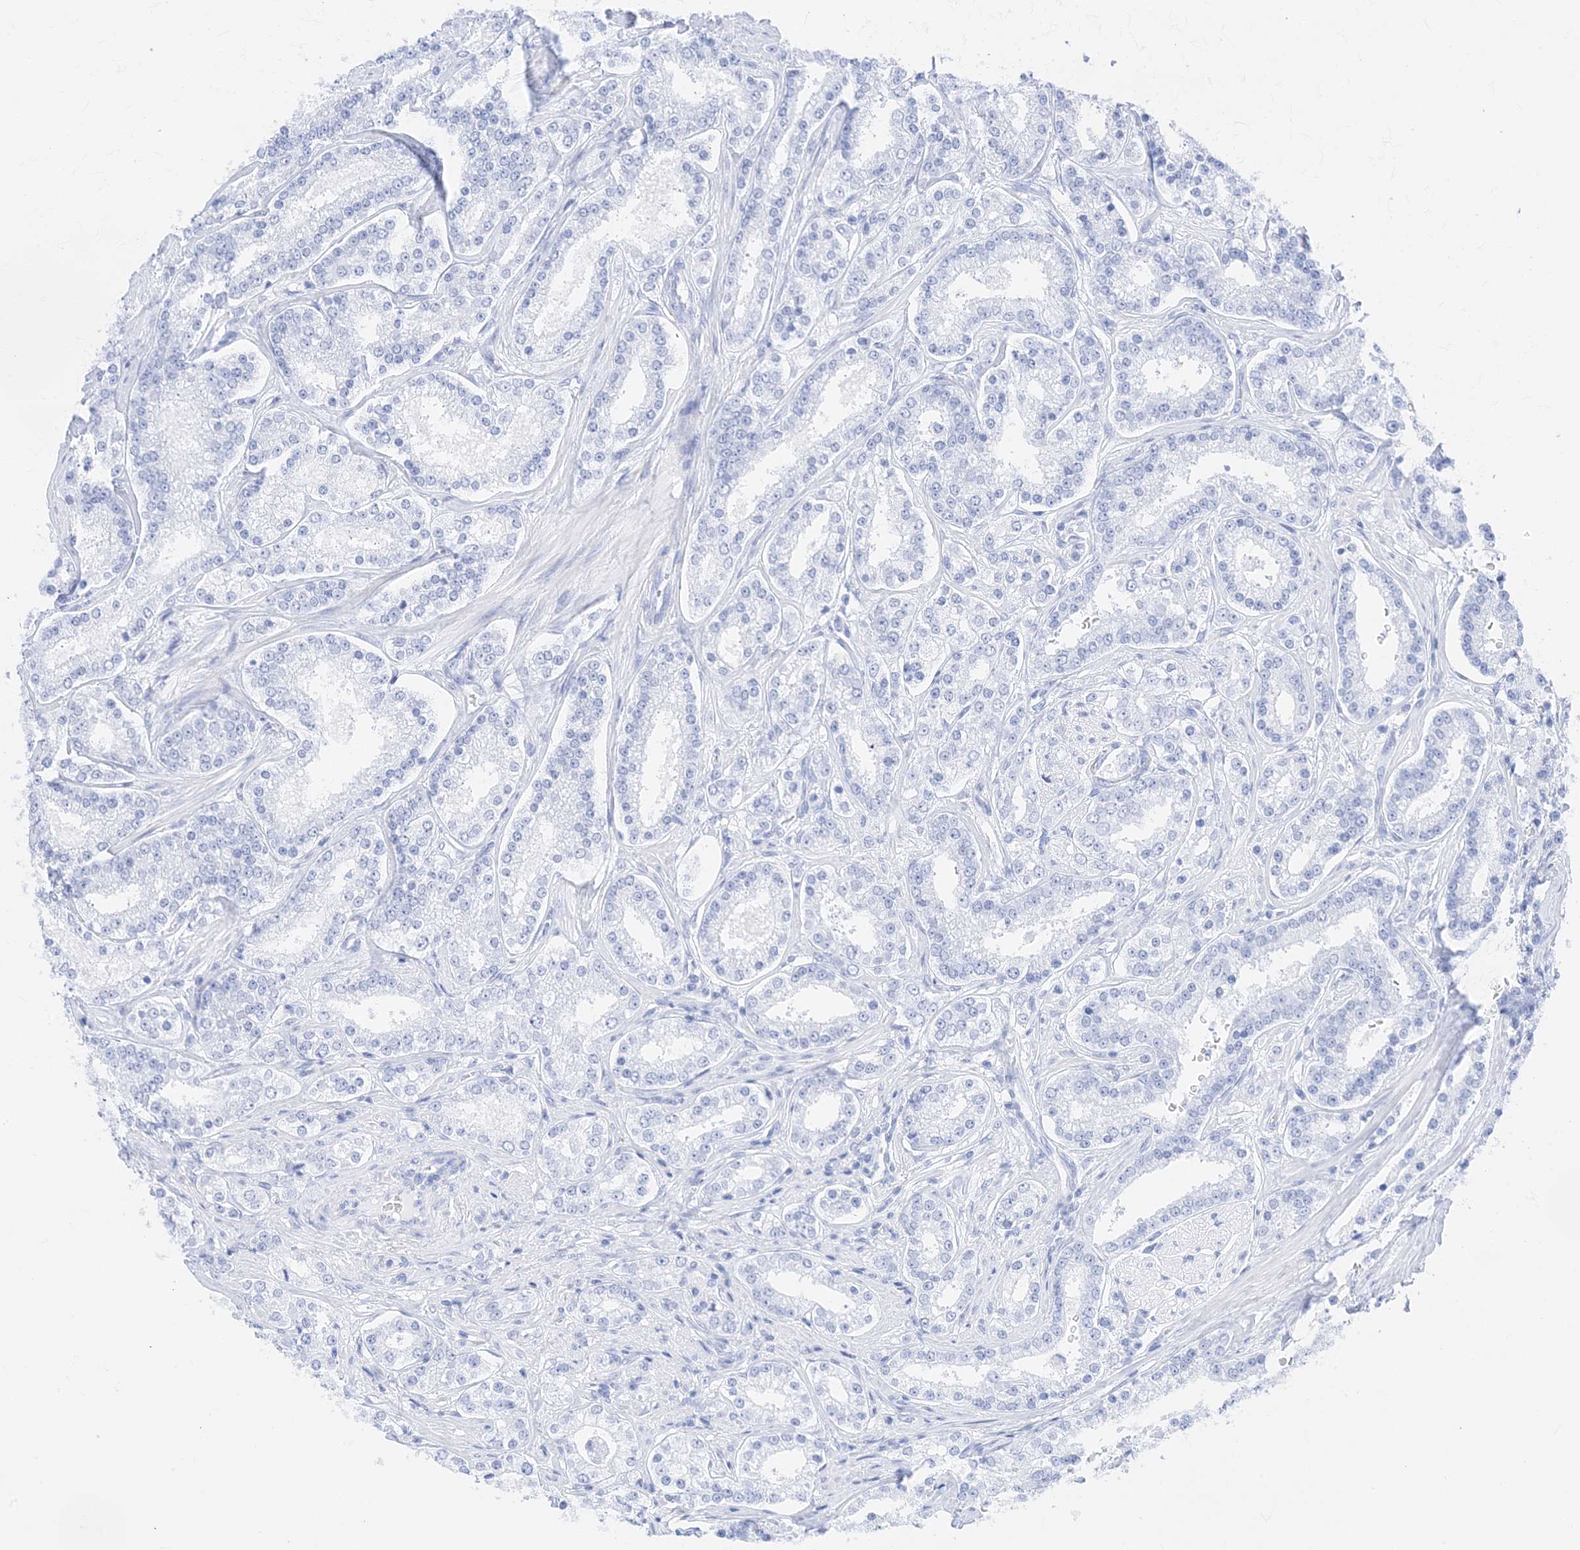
{"staining": {"intensity": "negative", "quantity": "none", "location": "none"}, "tissue": "prostate cancer", "cell_type": "Tumor cells", "image_type": "cancer", "snomed": [{"axis": "morphology", "description": "Normal tissue, NOS"}, {"axis": "morphology", "description": "Adenocarcinoma, High grade"}, {"axis": "topography", "description": "Prostate"}], "caption": "IHC histopathology image of prostate cancer (high-grade adenocarcinoma) stained for a protein (brown), which reveals no positivity in tumor cells.", "gene": "MUC17", "patient": {"sex": "male", "age": 83}}